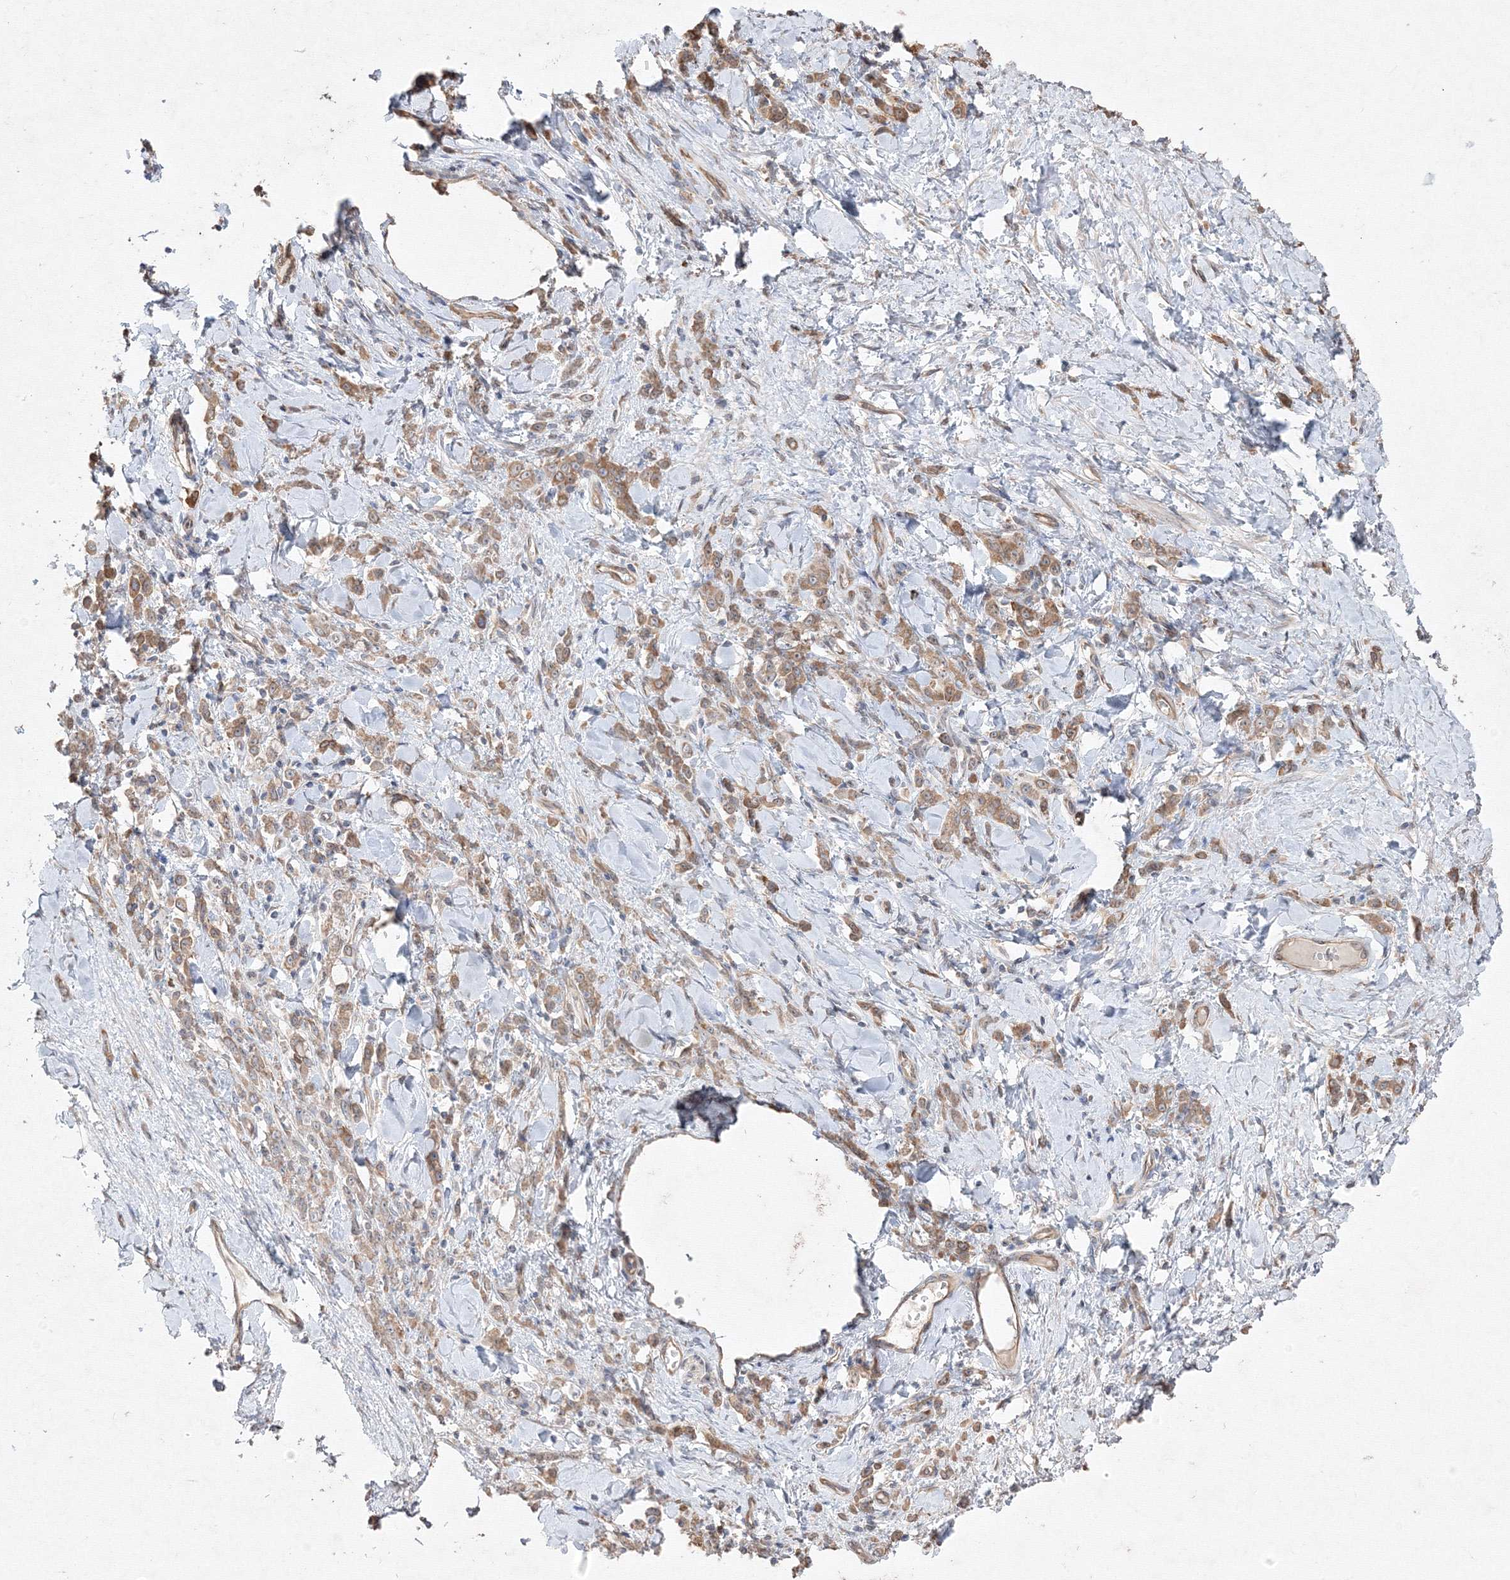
{"staining": {"intensity": "moderate", "quantity": ">75%", "location": "cytoplasmic/membranous"}, "tissue": "stomach cancer", "cell_type": "Tumor cells", "image_type": "cancer", "snomed": [{"axis": "morphology", "description": "Normal tissue, NOS"}, {"axis": "morphology", "description": "Adenocarcinoma, NOS"}, {"axis": "topography", "description": "Stomach"}], "caption": "Moderate cytoplasmic/membranous protein positivity is identified in approximately >75% of tumor cells in adenocarcinoma (stomach).", "gene": "FBXL8", "patient": {"sex": "male", "age": 82}}